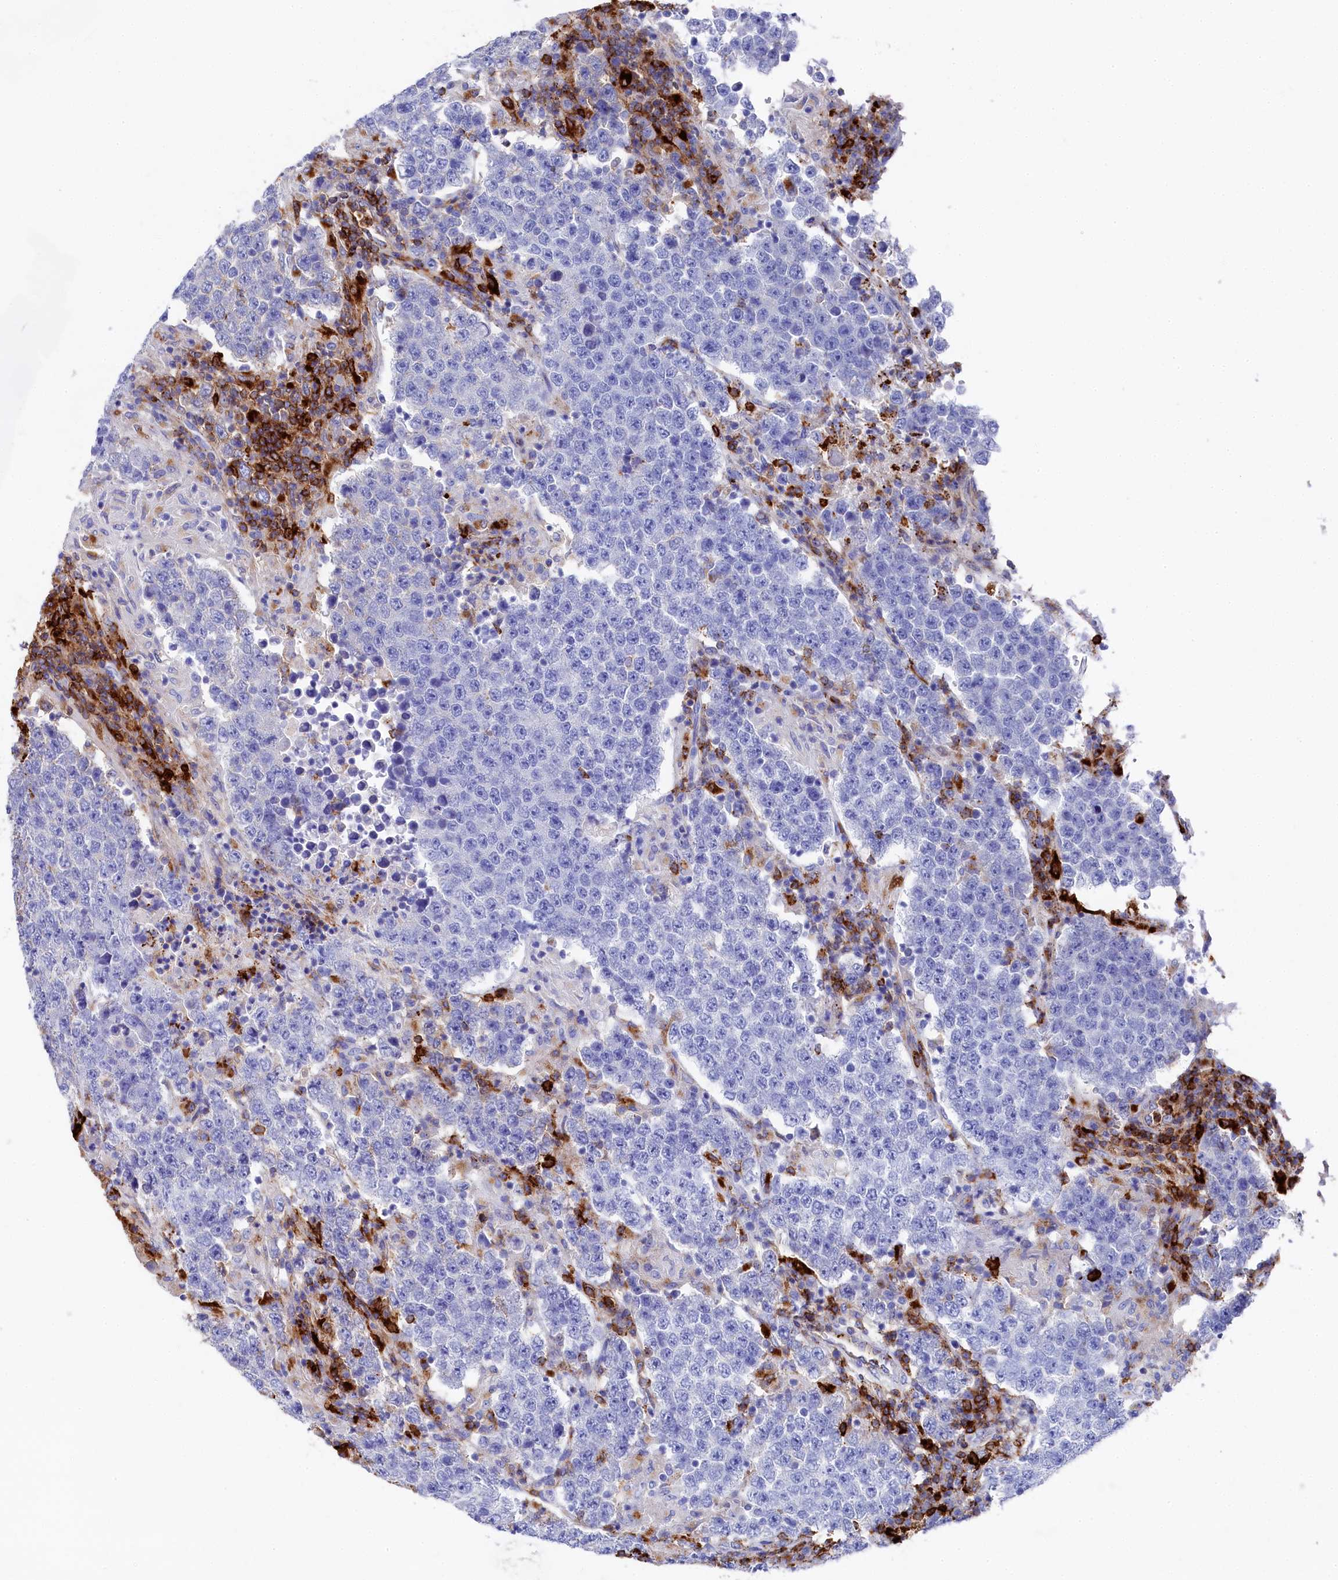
{"staining": {"intensity": "negative", "quantity": "none", "location": "none"}, "tissue": "testis cancer", "cell_type": "Tumor cells", "image_type": "cancer", "snomed": [{"axis": "morphology", "description": "Normal tissue, NOS"}, {"axis": "morphology", "description": "Urothelial carcinoma, High grade"}, {"axis": "morphology", "description": "Seminoma, NOS"}, {"axis": "morphology", "description": "Carcinoma, Embryonal, NOS"}, {"axis": "topography", "description": "Urinary bladder"}, {"axis": "topography", "description": "Testis"}], "caption": "Immunohistochemistry (IHC) of human testis cancer shows no expression in tumor cells. Brightfield microscopy of immunohistochemistry stained with DAB (3,3'-diaminobenzidine) (brown) and hematoxylin (blue), captured at high magnification.", "gene": "PLAC8", "patient": {"sex": "male", "age": 41}}